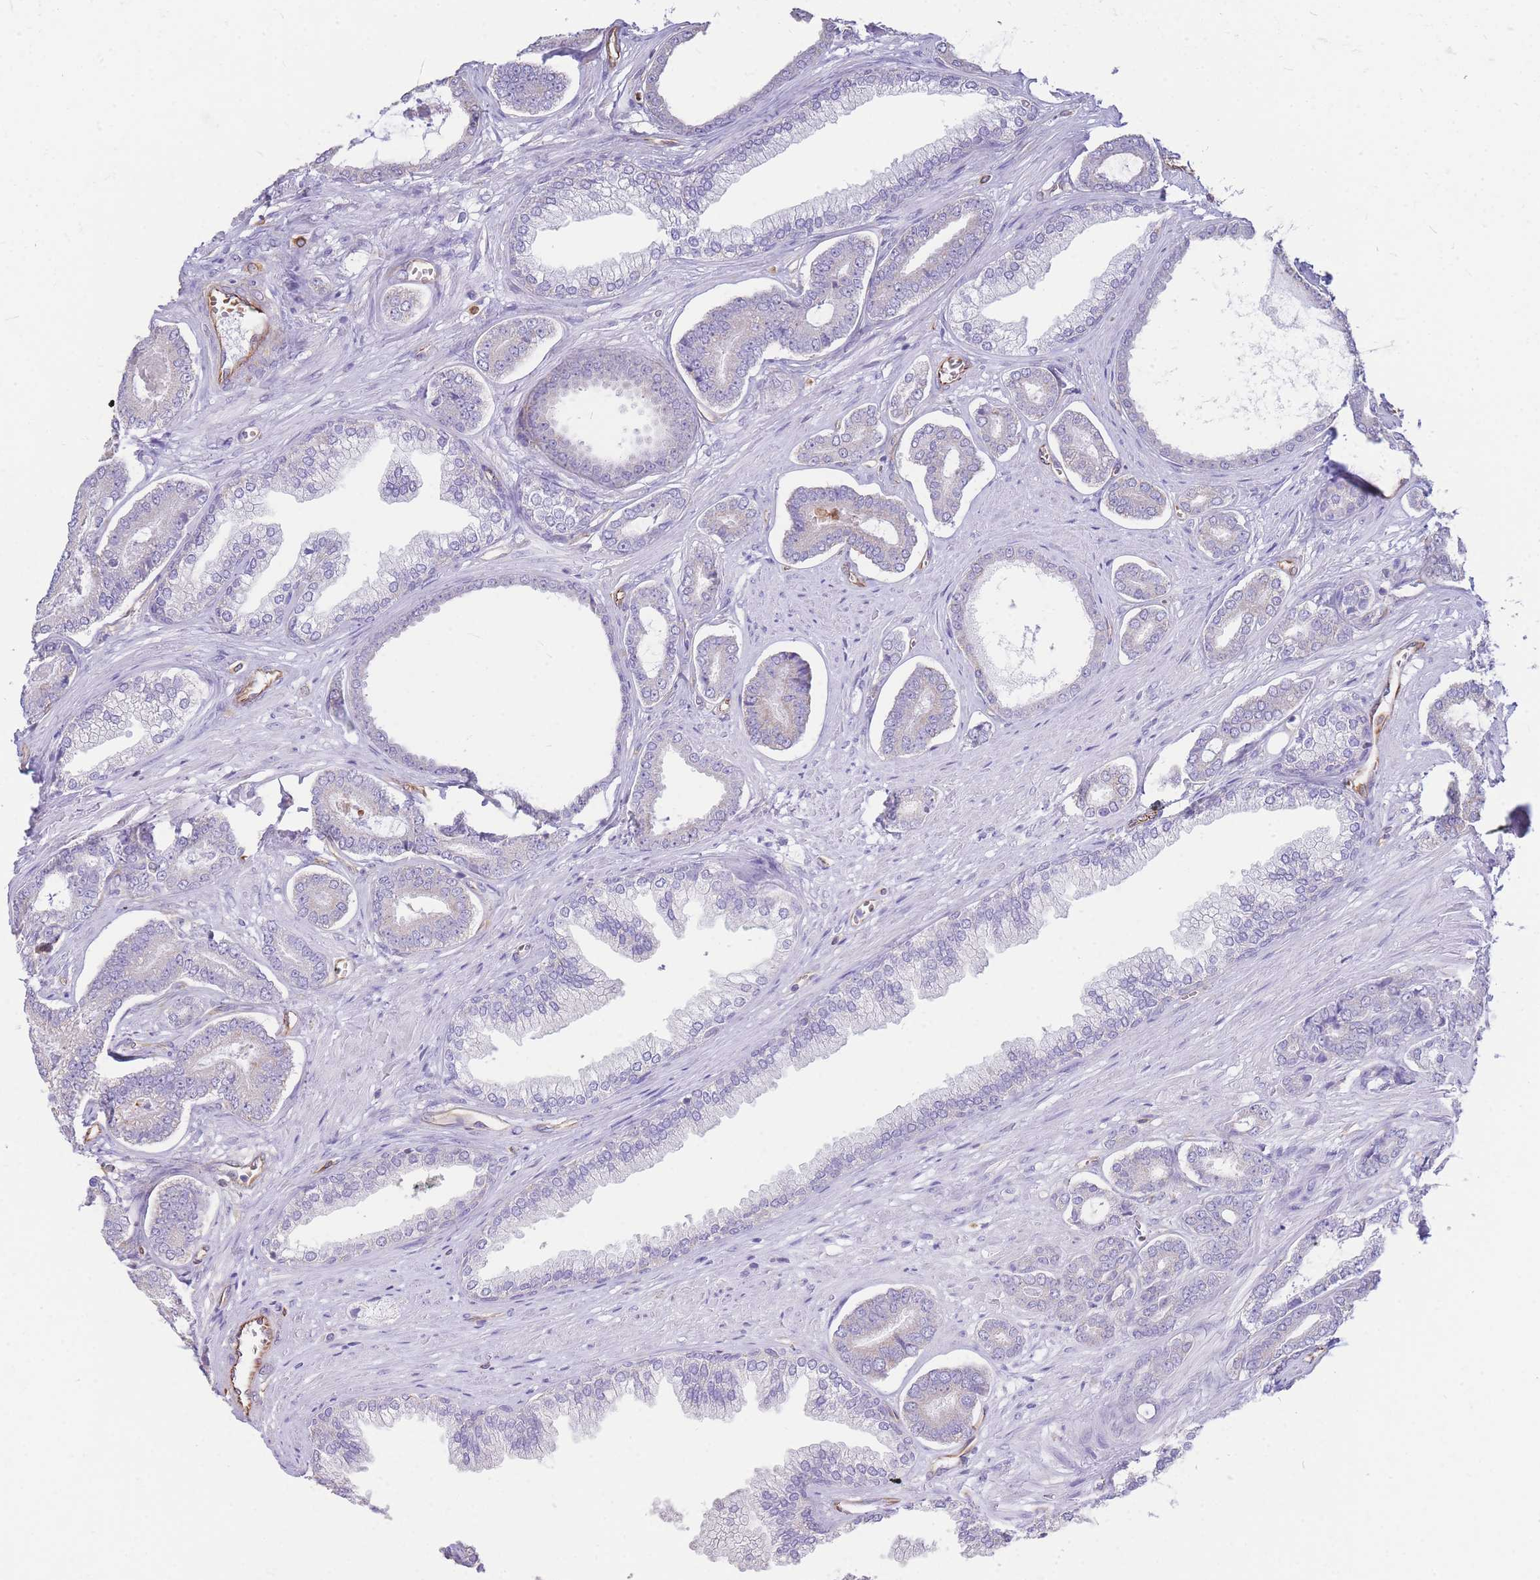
{"staining": {"intensity": "negative", "quantity": "none", "location": "none"}, "tissue": "prostate cancer", "cell_type": "Tumor cells", "image_type": "cancer", "snomed": [{"axis": "morphology", "description": "Adenocarcinoma, NOS"}, {"axis": "topography", "description": "Prostate and seminal vesicle, NOS"}], "caption": "Adenocarcinoma (prostate) was stained to show a protein in brown. There is no significant positivity in tumor cells.", "gene": "ANKRD53", "patient": {"sex": "male", "age": 76}}